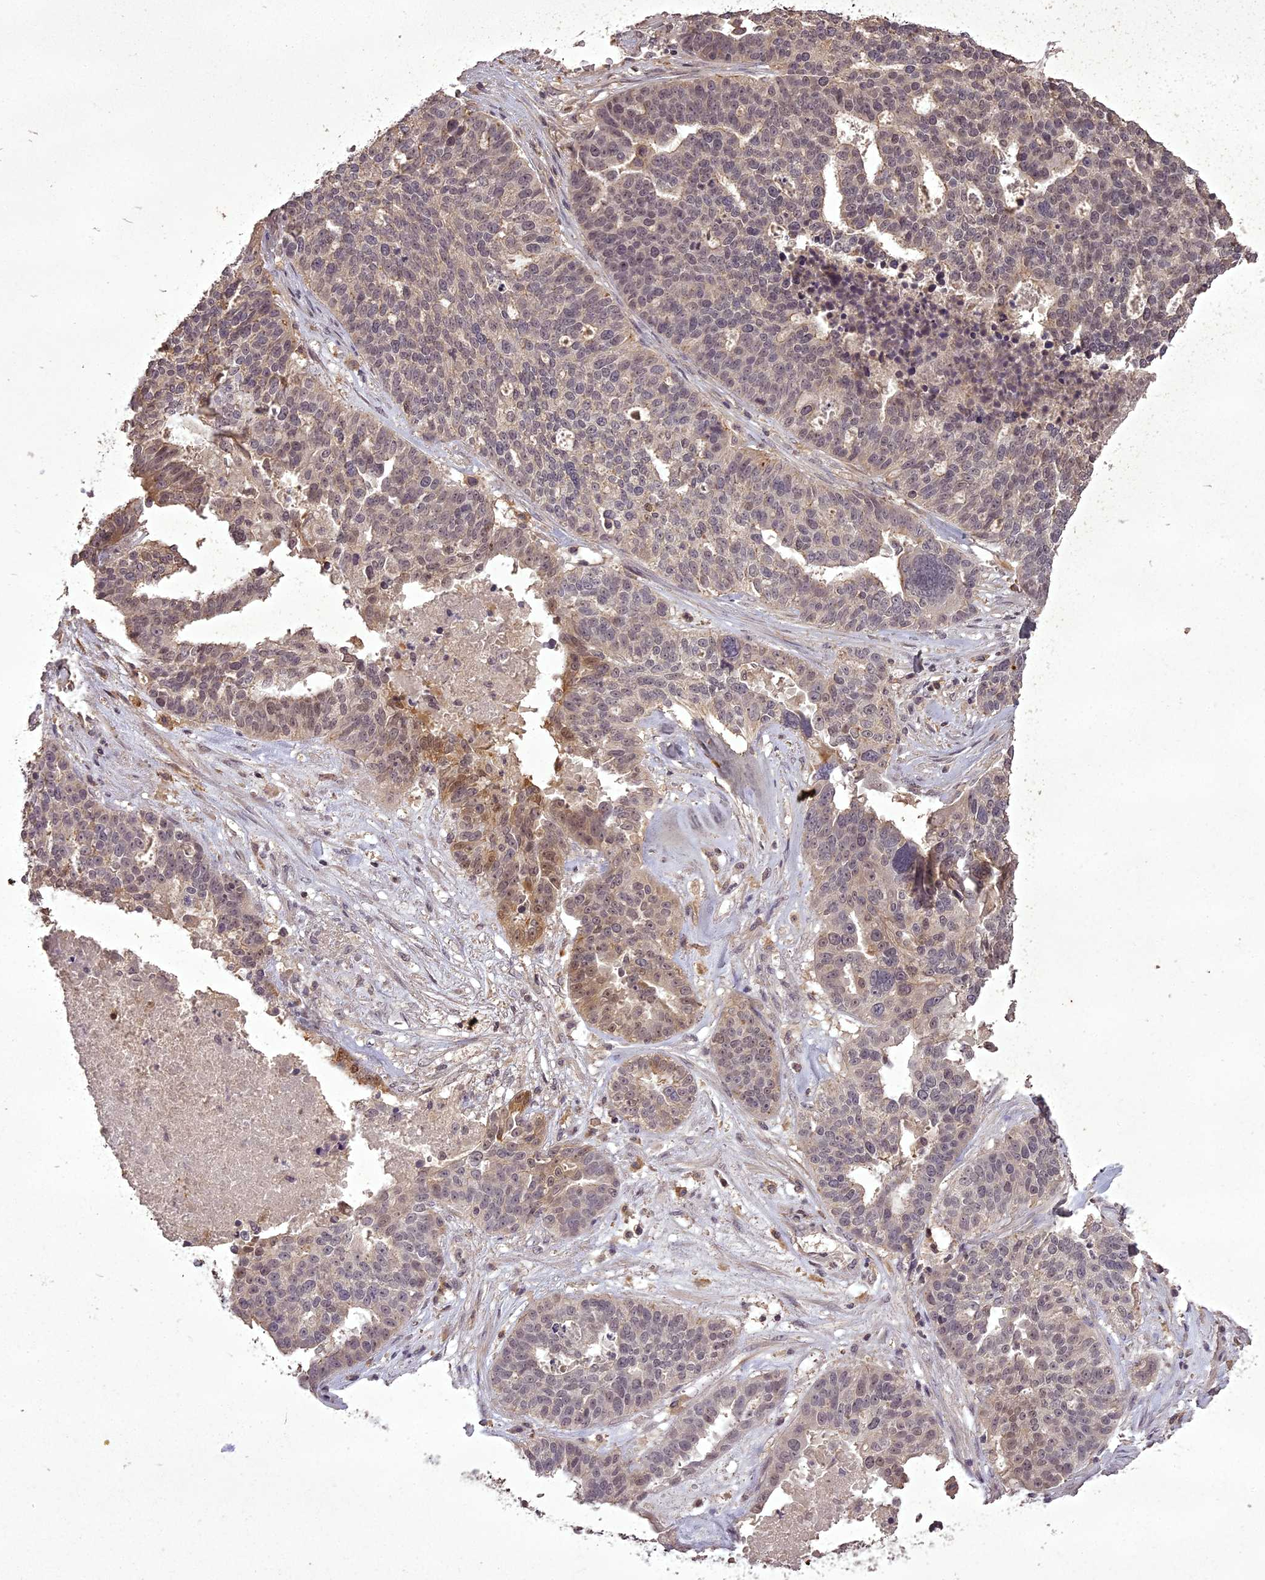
{"staining": {"intensity": "moderate", "quantity": "<25%", "location": "cytoplasmic/membranous,nuclear"}, "tissue": "ovarian cancer", "cell_type": "Tumor cells", "image_type": "cancer", "snomed": [{"axis": "morphology", "description": "Cystadenocarcinoma, serous, NOS"}, {"axis": "topography", "description": "Ovary"}], "caption": "IHC of human ovarian cancer exhibits low levels of moderate cytoplasmic/membranous and nuclear staining in approximately <25% of tumor cells.", "gene": "ING5", "patient": {"sex": "female", "age": 59}}